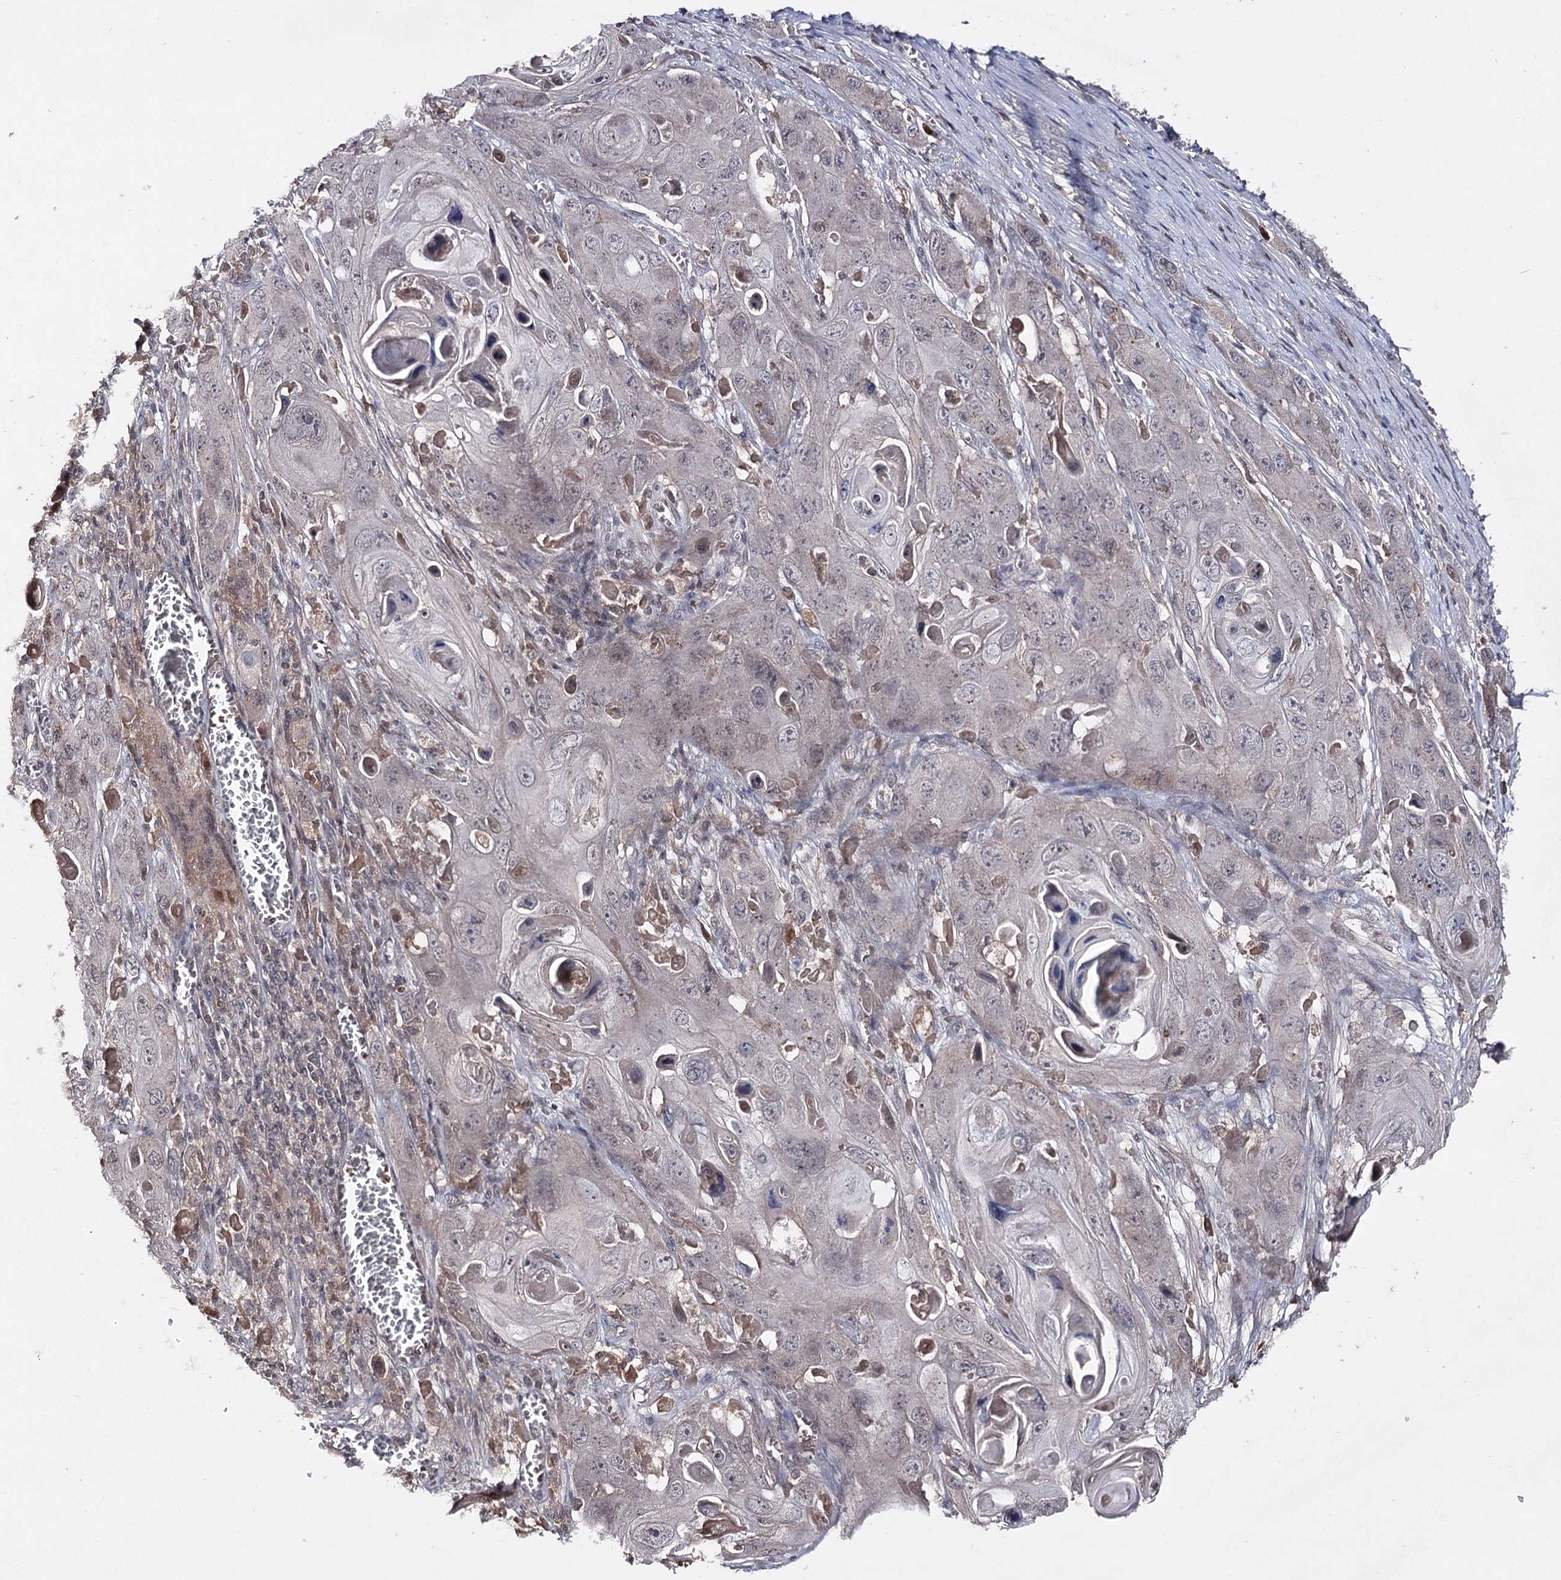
{"staining": {"intensity": "negative", "quantity": "none", "location": "none"}, "tissue": "skin cancer", "cell_type": "Tumor cells", "image_type": "cancer", "snomed": [{"axis": "morphology", "description": "Squamous cell carcinoma, NOS"}, {"axis": "topography", "description": "Skin"}], "caption": "A high-resolution photomicrograph shows immunohistochemistry (IHC) staining of squamous cell carcinoma (skin), which displays no significant staining in tumor cells.", "gene": "SYNGR3", "patient": {"sex": "male", "age": 55}}